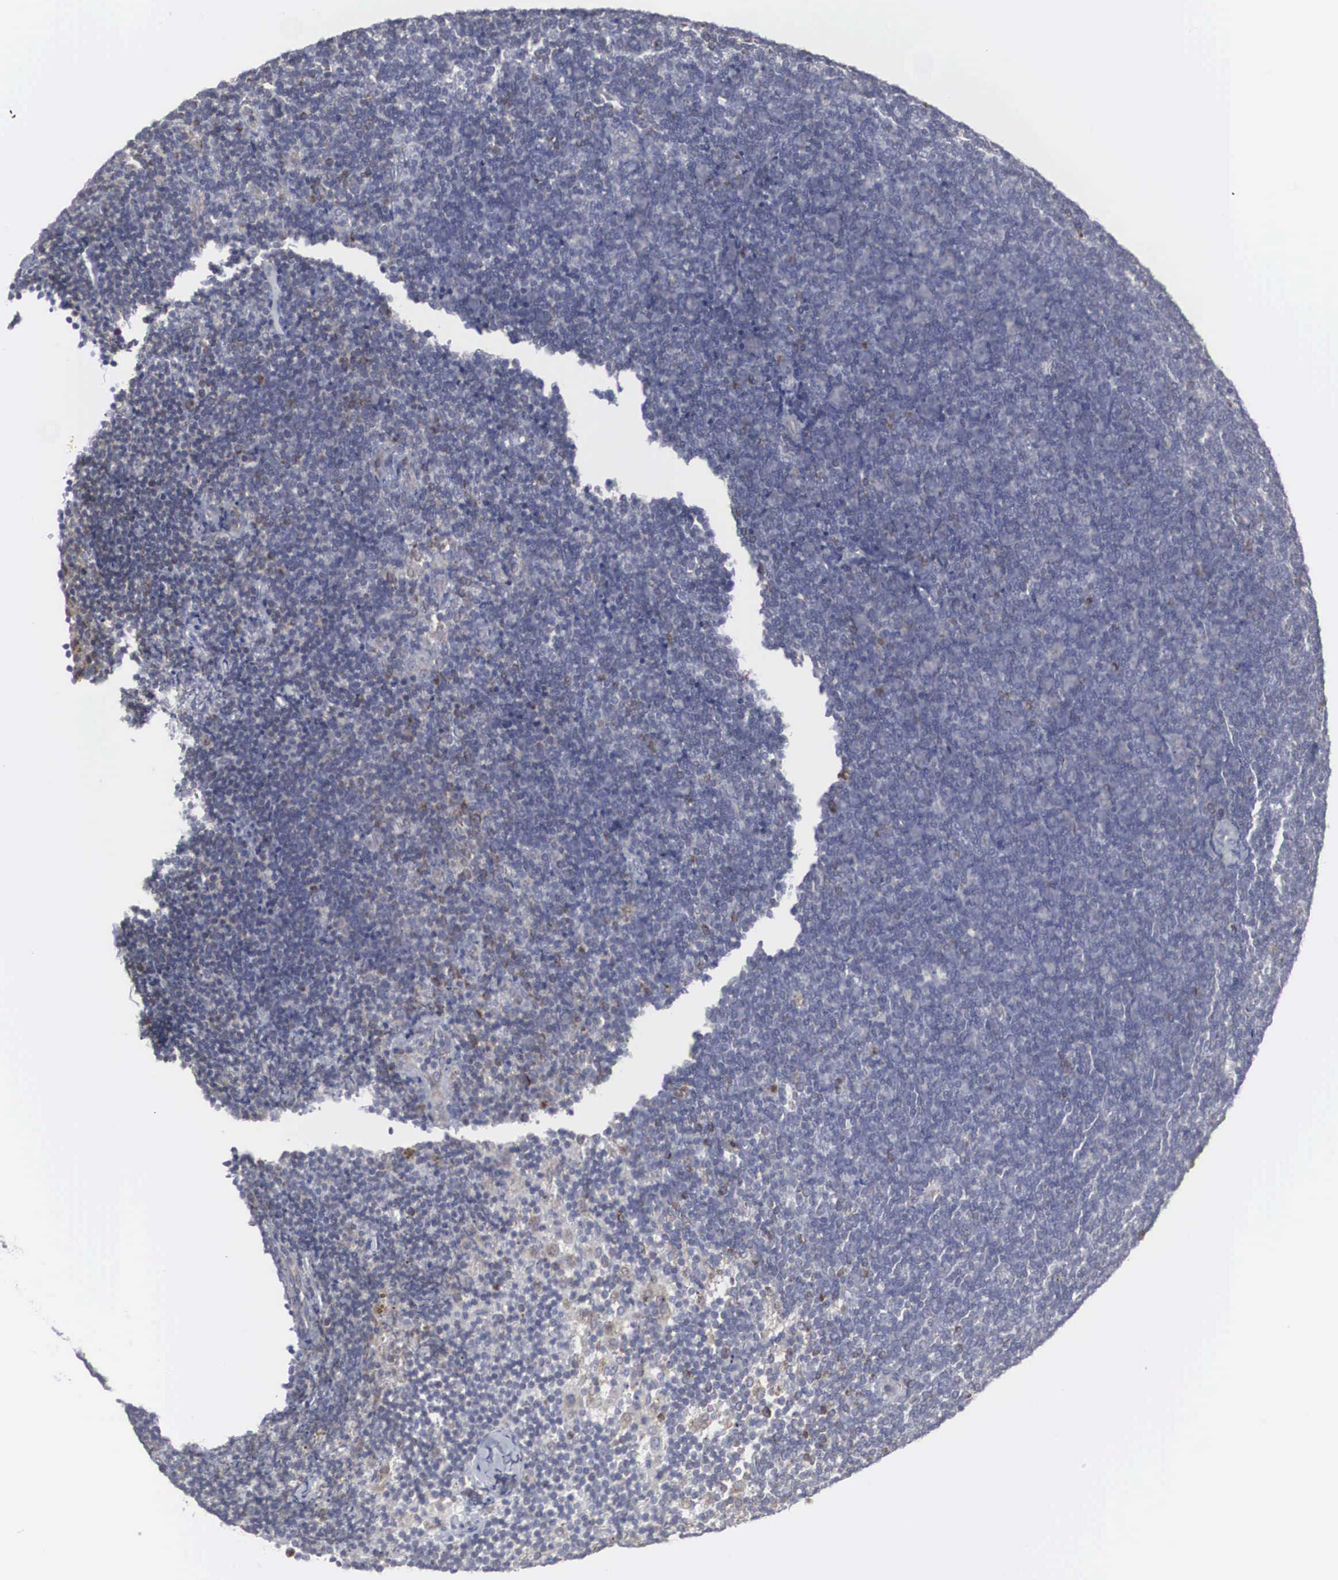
{"staining": {"intensity": "negative", "quantity": "none", "location": "none"}, "tissue": "lymphoma", "cell_type": "Tumor cells", "image_type": "cancer", "snomed": [{"axis": "morphology", "description": "Malignant lymphoma, non-Hodgkin's type, Low grade"}, {"axis": "topography", "description": "Lymph node"}], "caption": "Tumor cells show no significant staining in lymphoma.", "gene": "MIA2", "patient": {"sex": "female", "age": 51}}